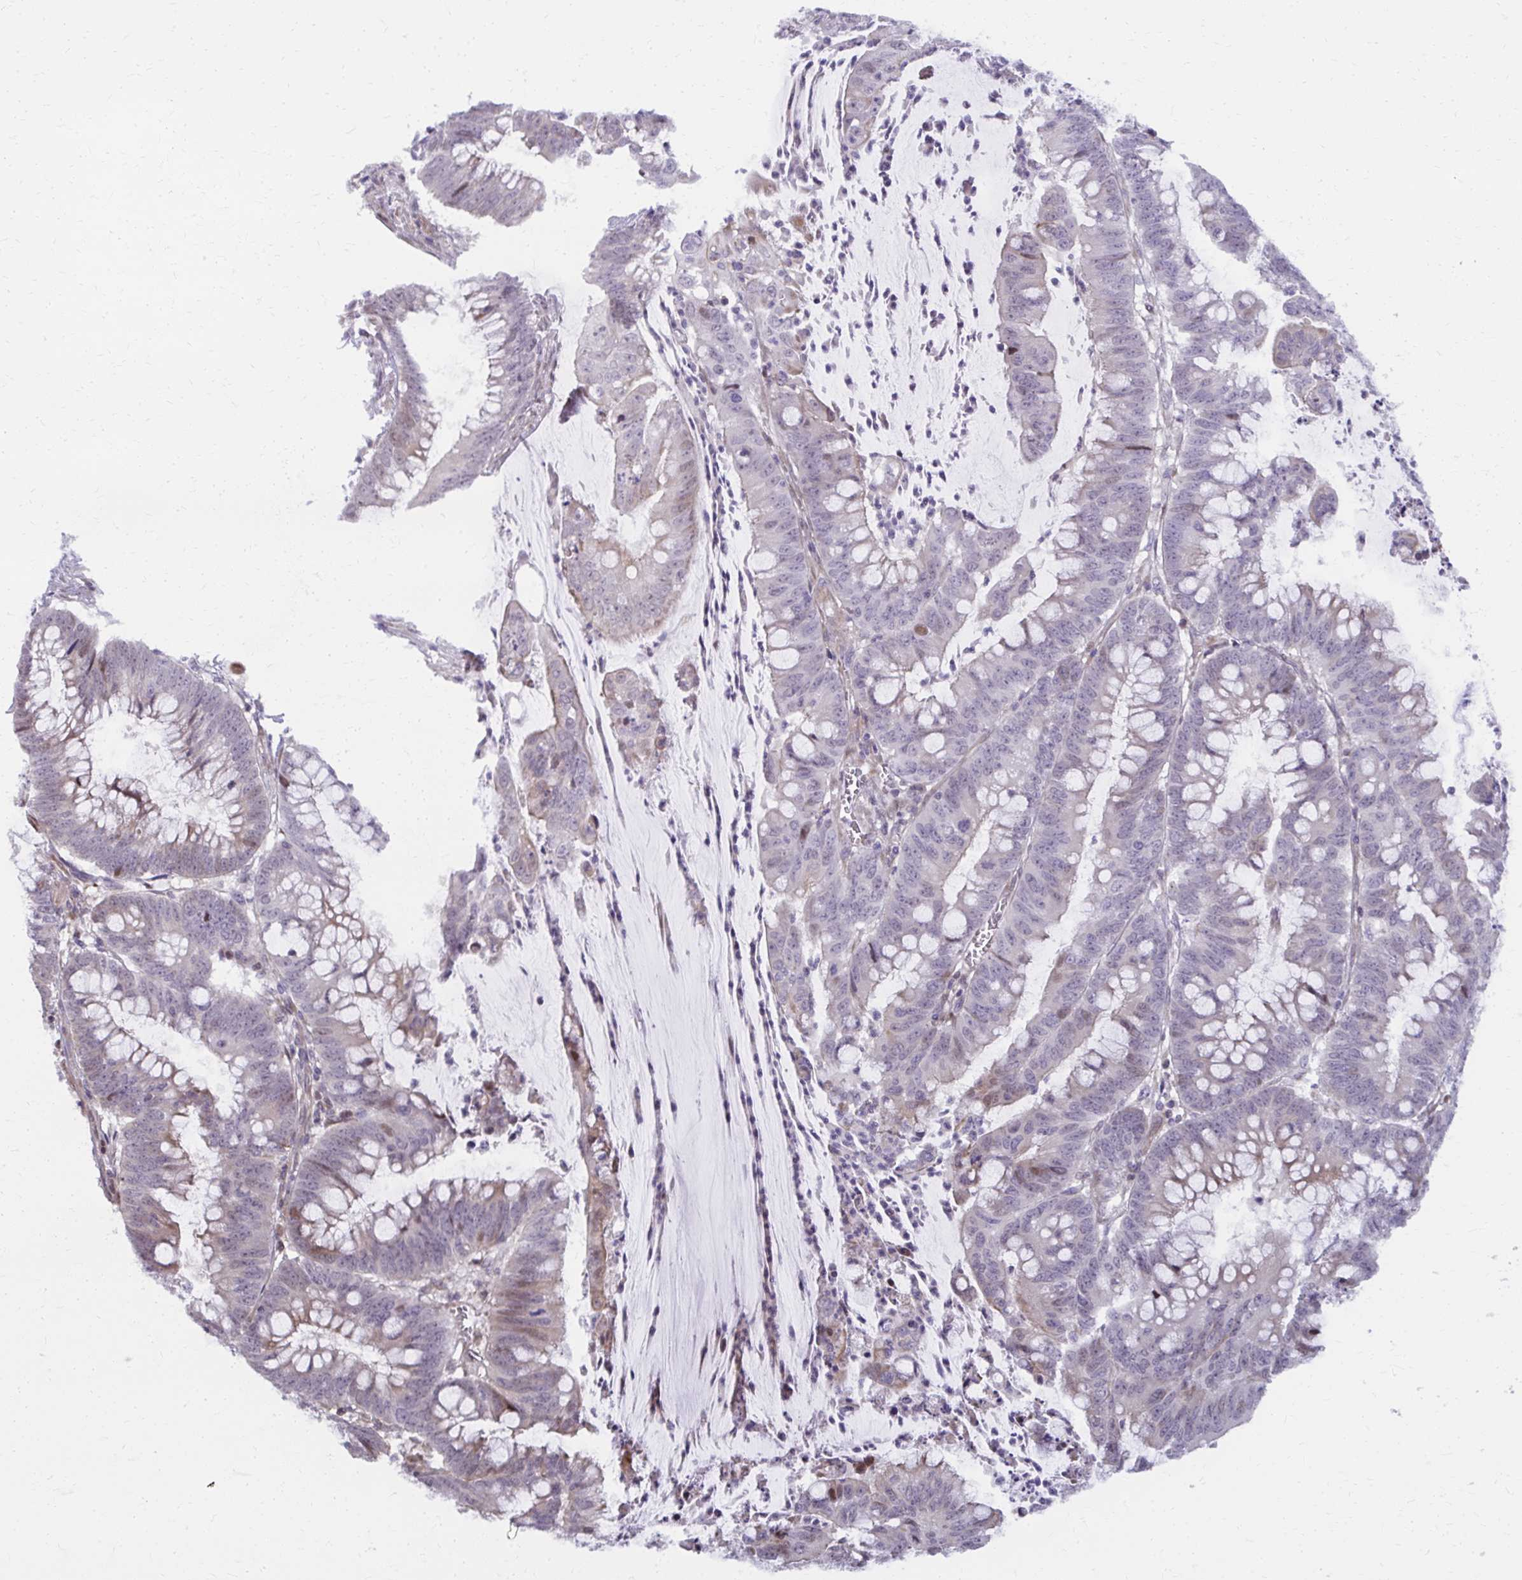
{"staining": {"intensity": "moderate", "quantity": "<25%", "location": "cytoplasmic/membranous,nuclear"}, "tissue": "colorectal cancer", "cell_type": "Tumor cells", "image_type": "cancer", "snomed": [{"axis": "morphology", "description": "Adenocarcinoma, NOS"}, {"axis": "topography", "description": "Colon"}], "caption": "IHC (DAB (3,3'-diaminobenzidine)) staining of human colorectal cancer (adenocarcinoma) demonstrates moderate cytoplasmic/membranous and nuclear protein expression in about <25% of tumor cells. Using DAB (brown) and hematoxylin (blue) stains, captured at high magnification using brightfield microscopy.", "gene": "MAF1", "patient": {"sex": "male", "age": 62}}